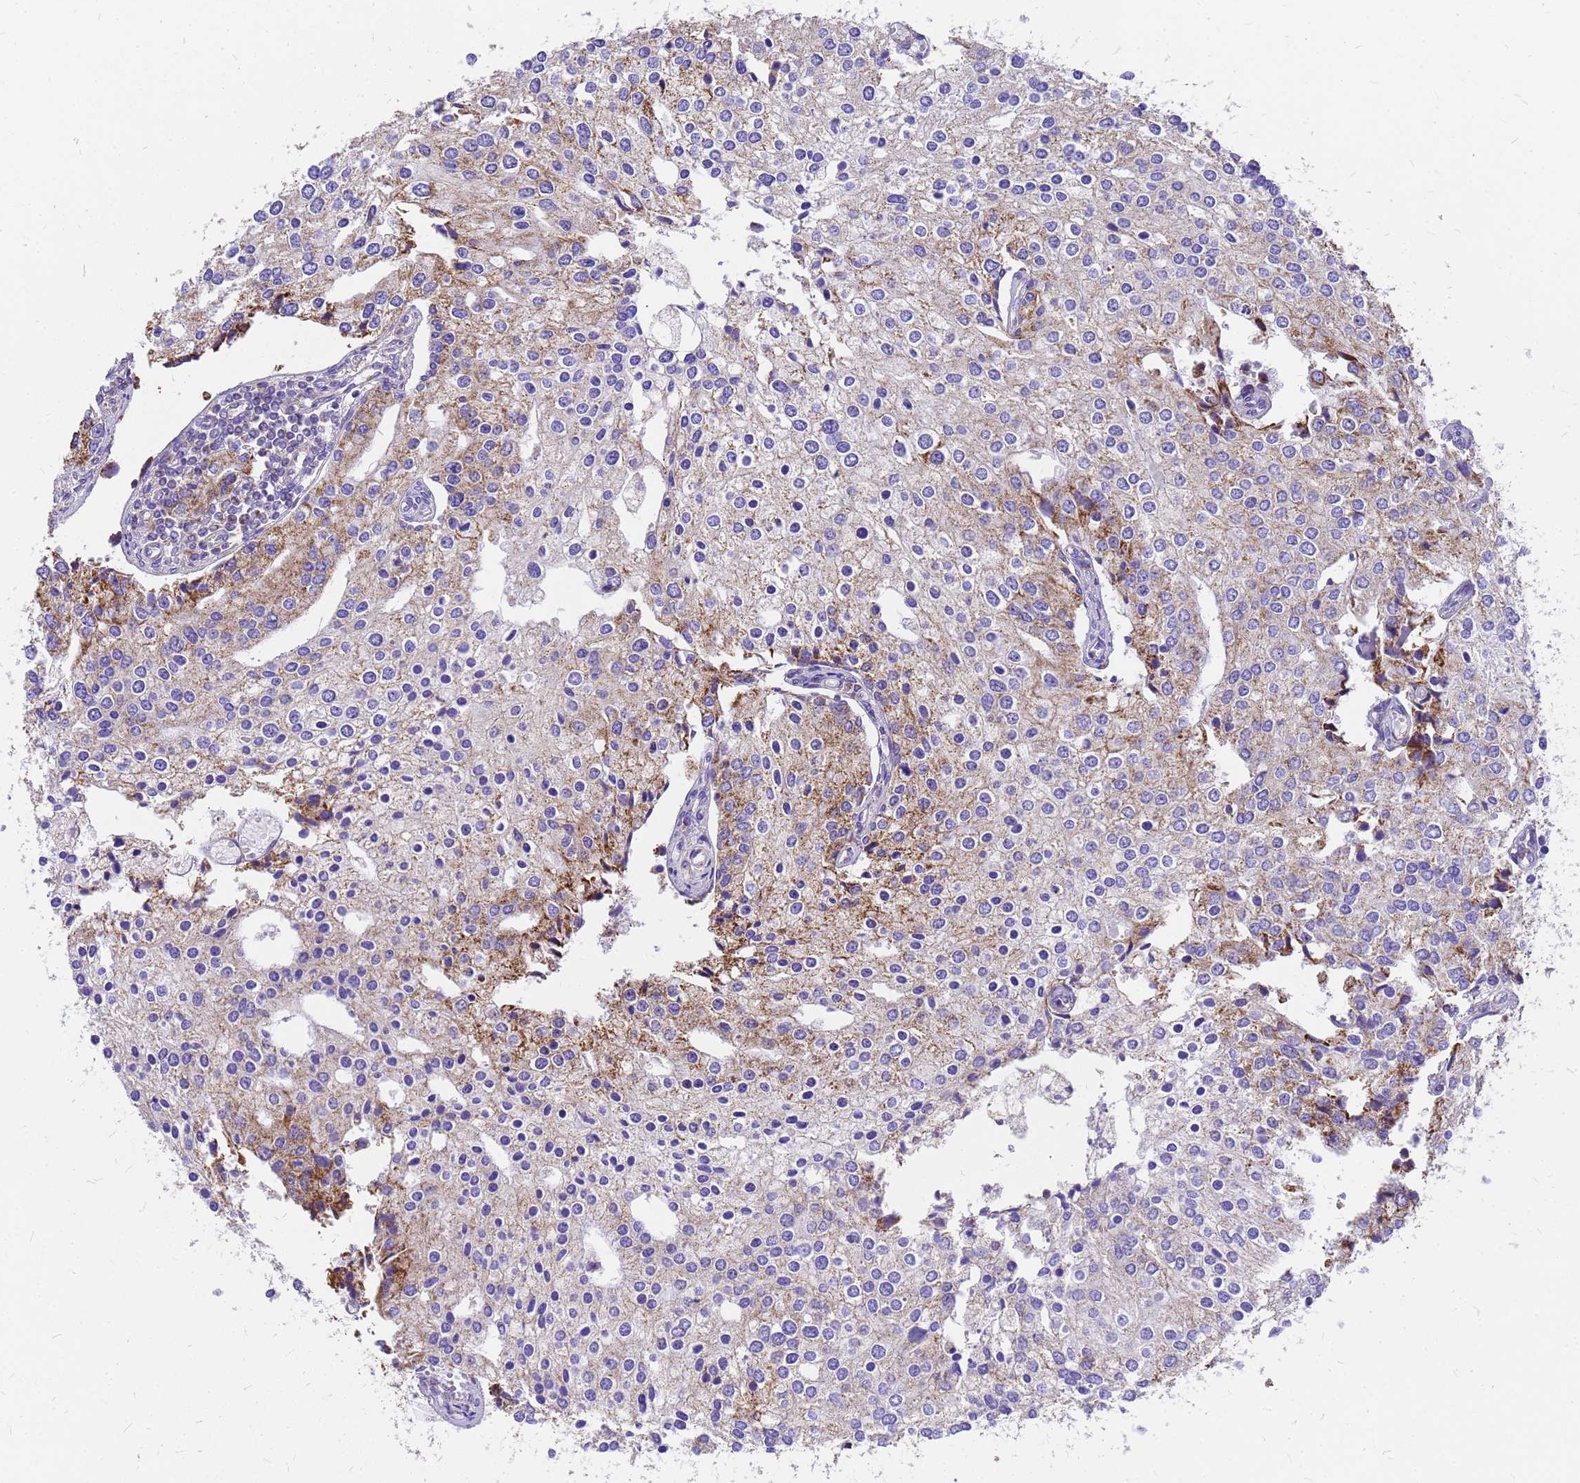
{"staining": {"intensity": "moderate", "quantity": "25%-75%", "location": "cytoplasmic/membranous"}, "tissue": "prostate cancer", "cell_type": "Tumor cells", "image_type": "cancer", "snomed": [{"axis": "morphology", "description": "Adenocarcinoma, High grade"}, {"axis": "topography", "description": "Prostate"}], "caption": "IHC micrograph of neoplastic tissue: high-grade adenocarcinoma (prostate) stained using IHC reveals medium levels of moderate protein expression localized specifically in the cytoplasmic/membranous of tumor cells, appearing as a cytoplasmic/membranous brown color.", "gene": "MRPS26", "patient": {"sex": "male", "age": 62}}